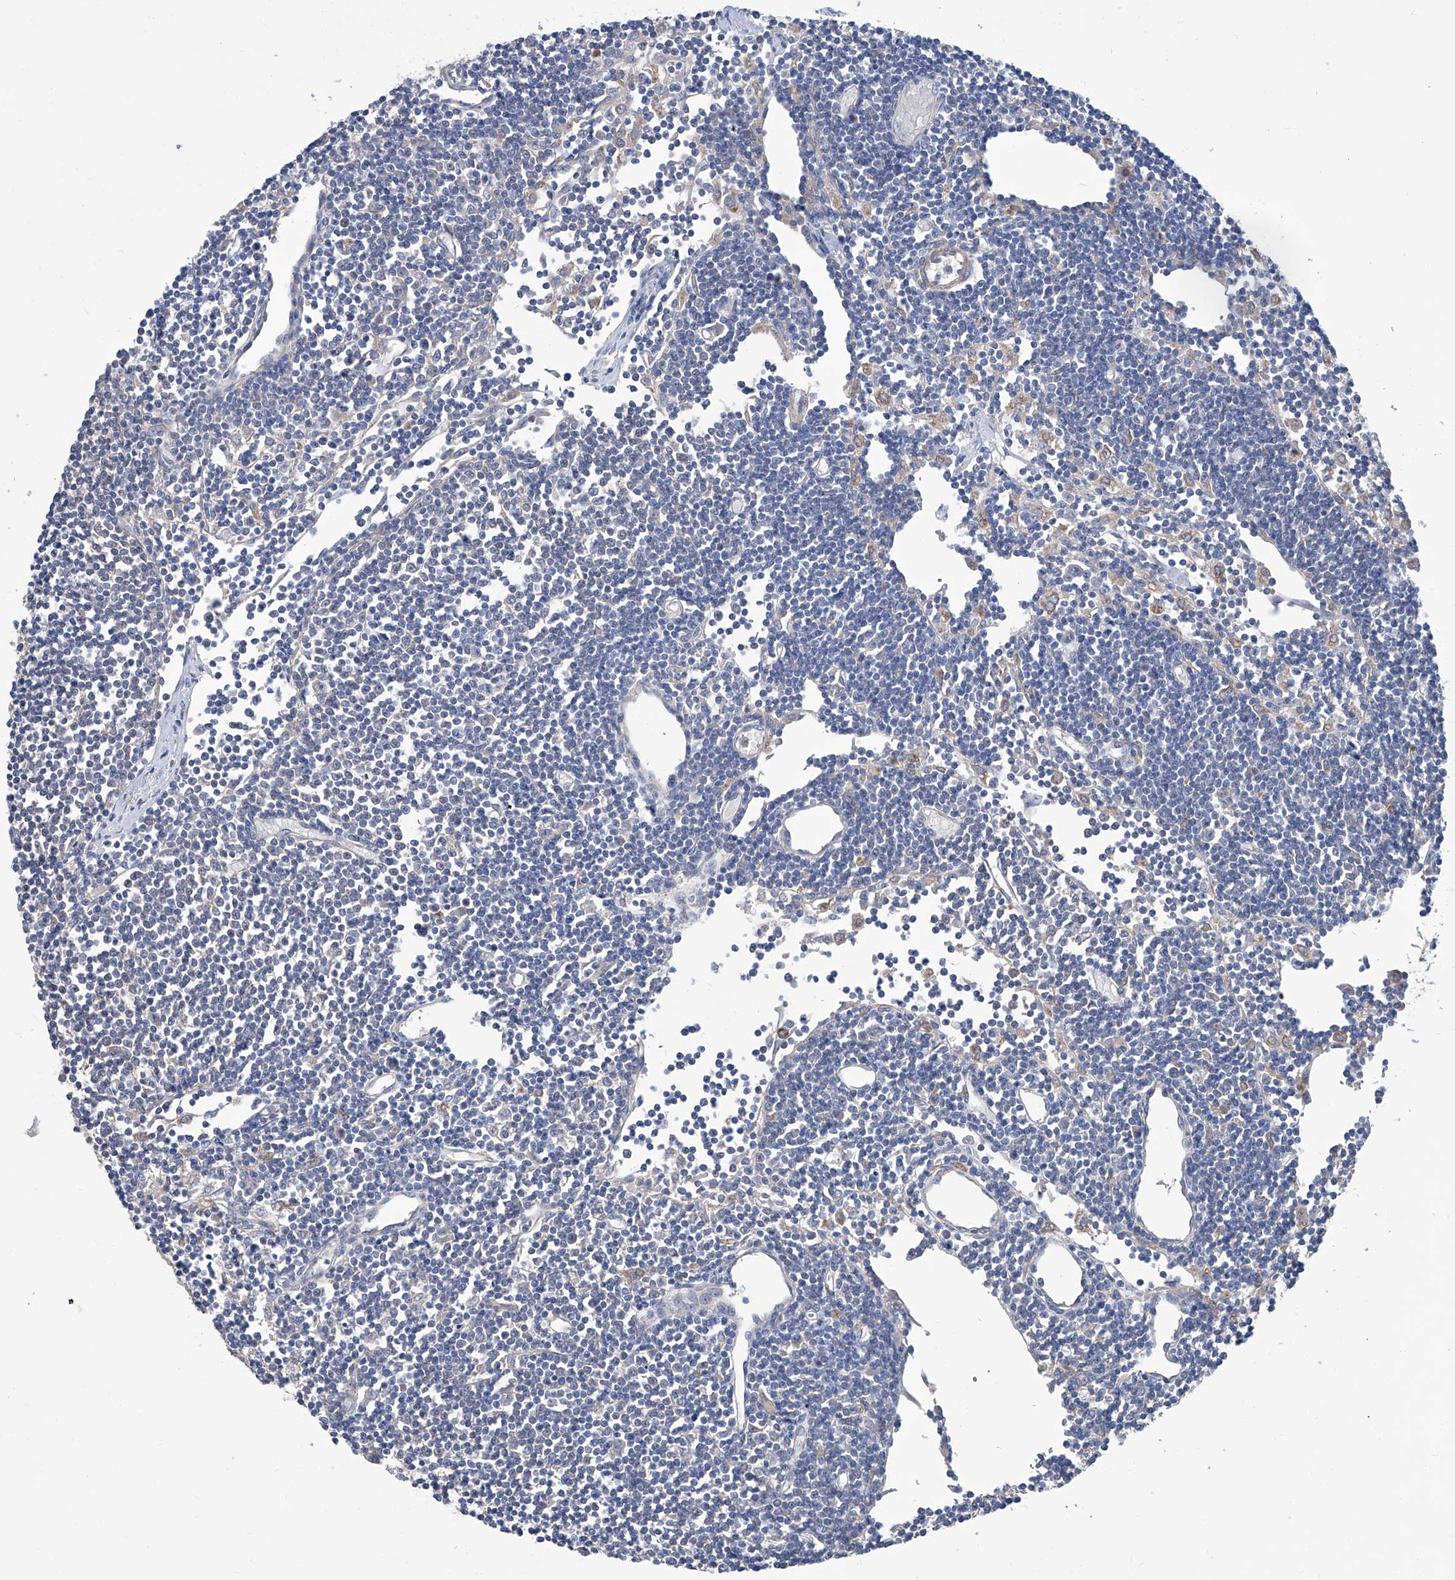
{"staining": {"intensity": "negative", "quantity": "none", "location": "none"}, "tissue": "lymph node", "cell_type": "Germinal center cells", "image_type": "normal", "snomed": [{"axis": "morphology", "description": "Normal tissue, NOS"}, {"axis": "topography", "description": "Lymph node"}], "caption": "An image of human lymph node is negative for staining in germinal center cells. (Stains: DAB (3,3'-diaminobenzidine) immunohistochemistry with hematoxylin counter stain, Microscopy: brightfield microscopy at high magnification).", "gene": "SMS", "patient": {"sex": "female", "age": 11}}